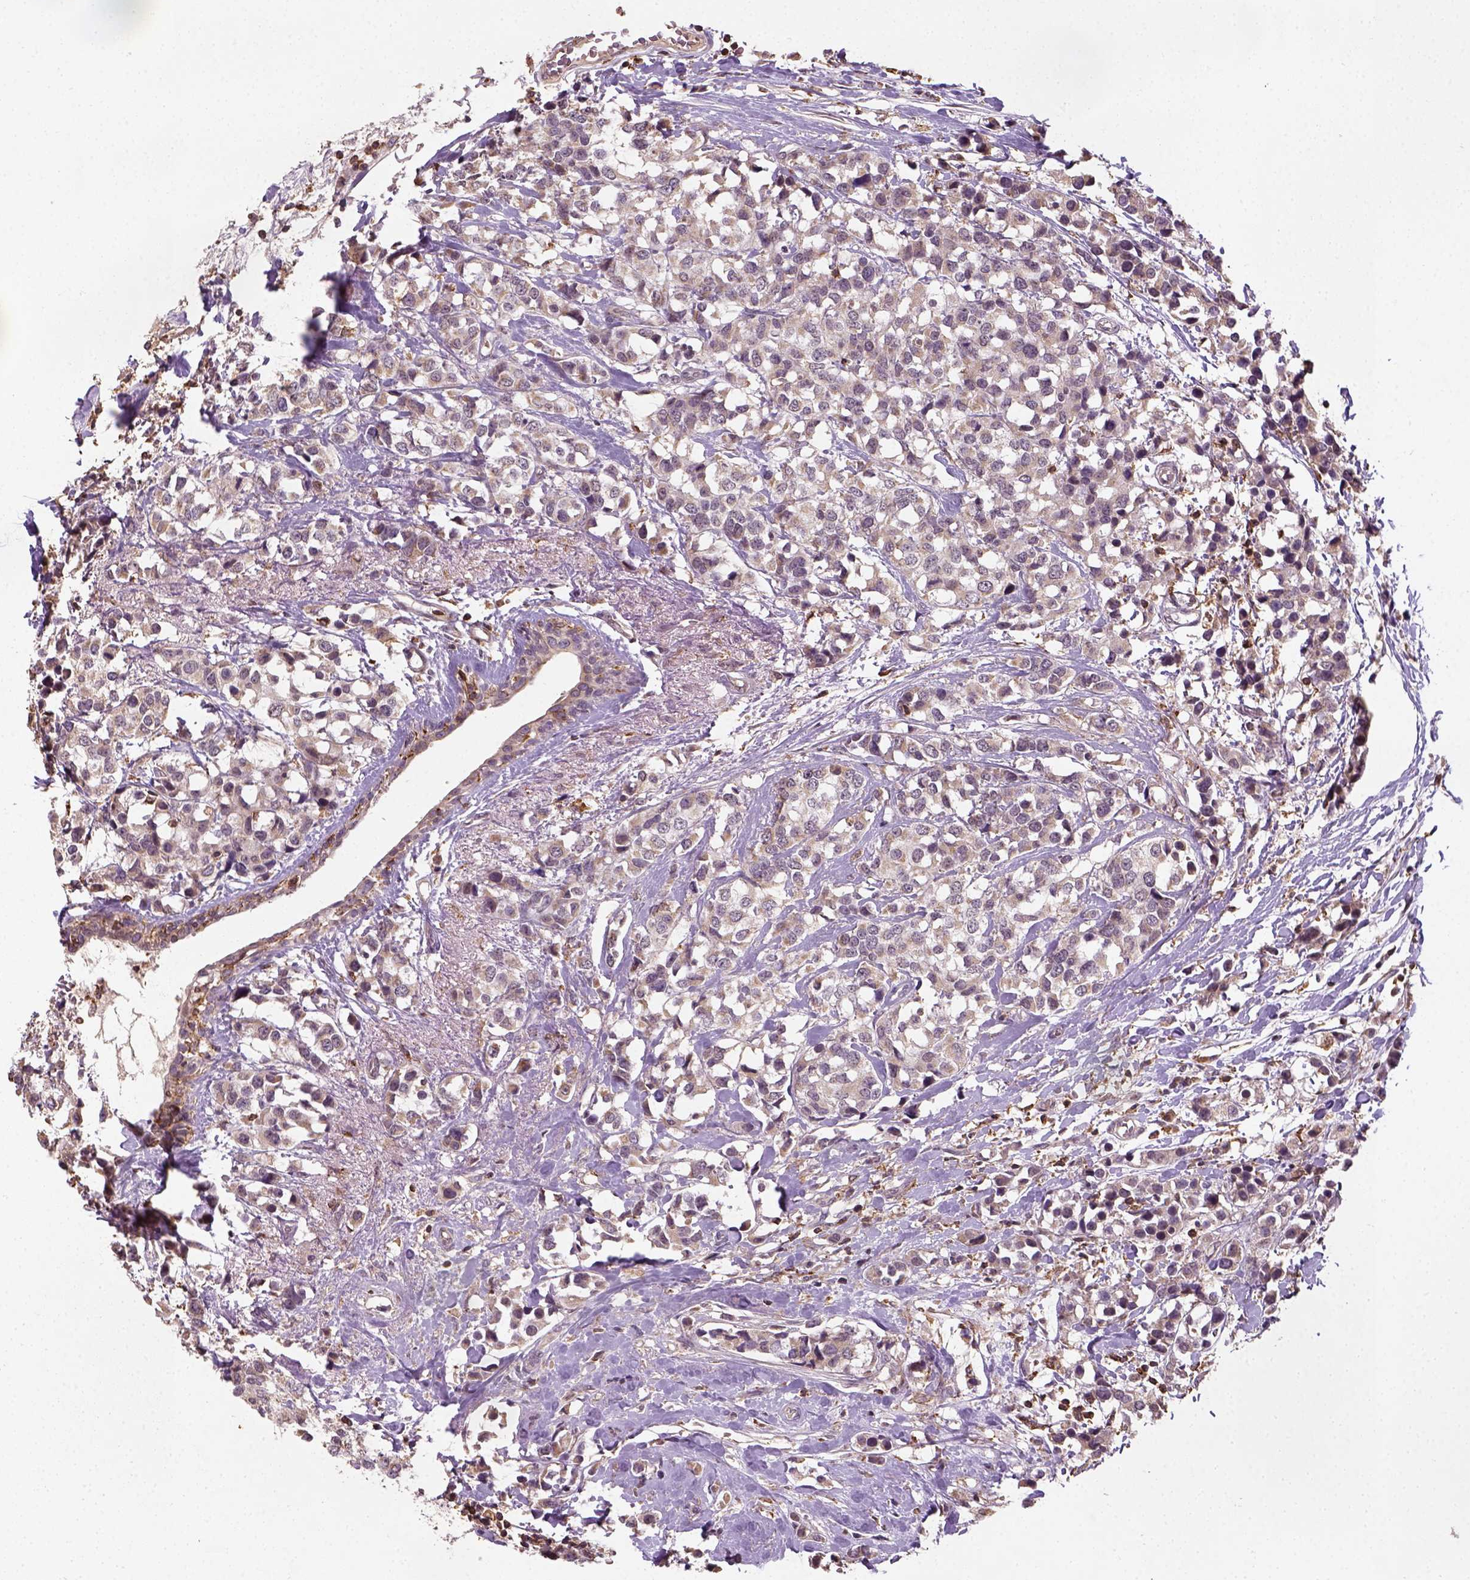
{"staining": {"intensity": "weak", "quantity": ">75%", "location": "cytoplasmic/membranous"}, "tissue": "breast cancer", "cell_type": "Tumor cells", "image_type": "cancer", "snomed": [{"axis": "morphology", "description": "Lobular carcinoma"}, {"axis": "topography", "description": "Breast"}], "caption": "Brown immunohistochemical staining in breast cancer (lobular carcinoma) reveals weak cytoplasmic/membranous staining in approximately >75% of tumor cells.", "gene": "CAMKK1", "patient": {"sex": "female", "age": 59}}